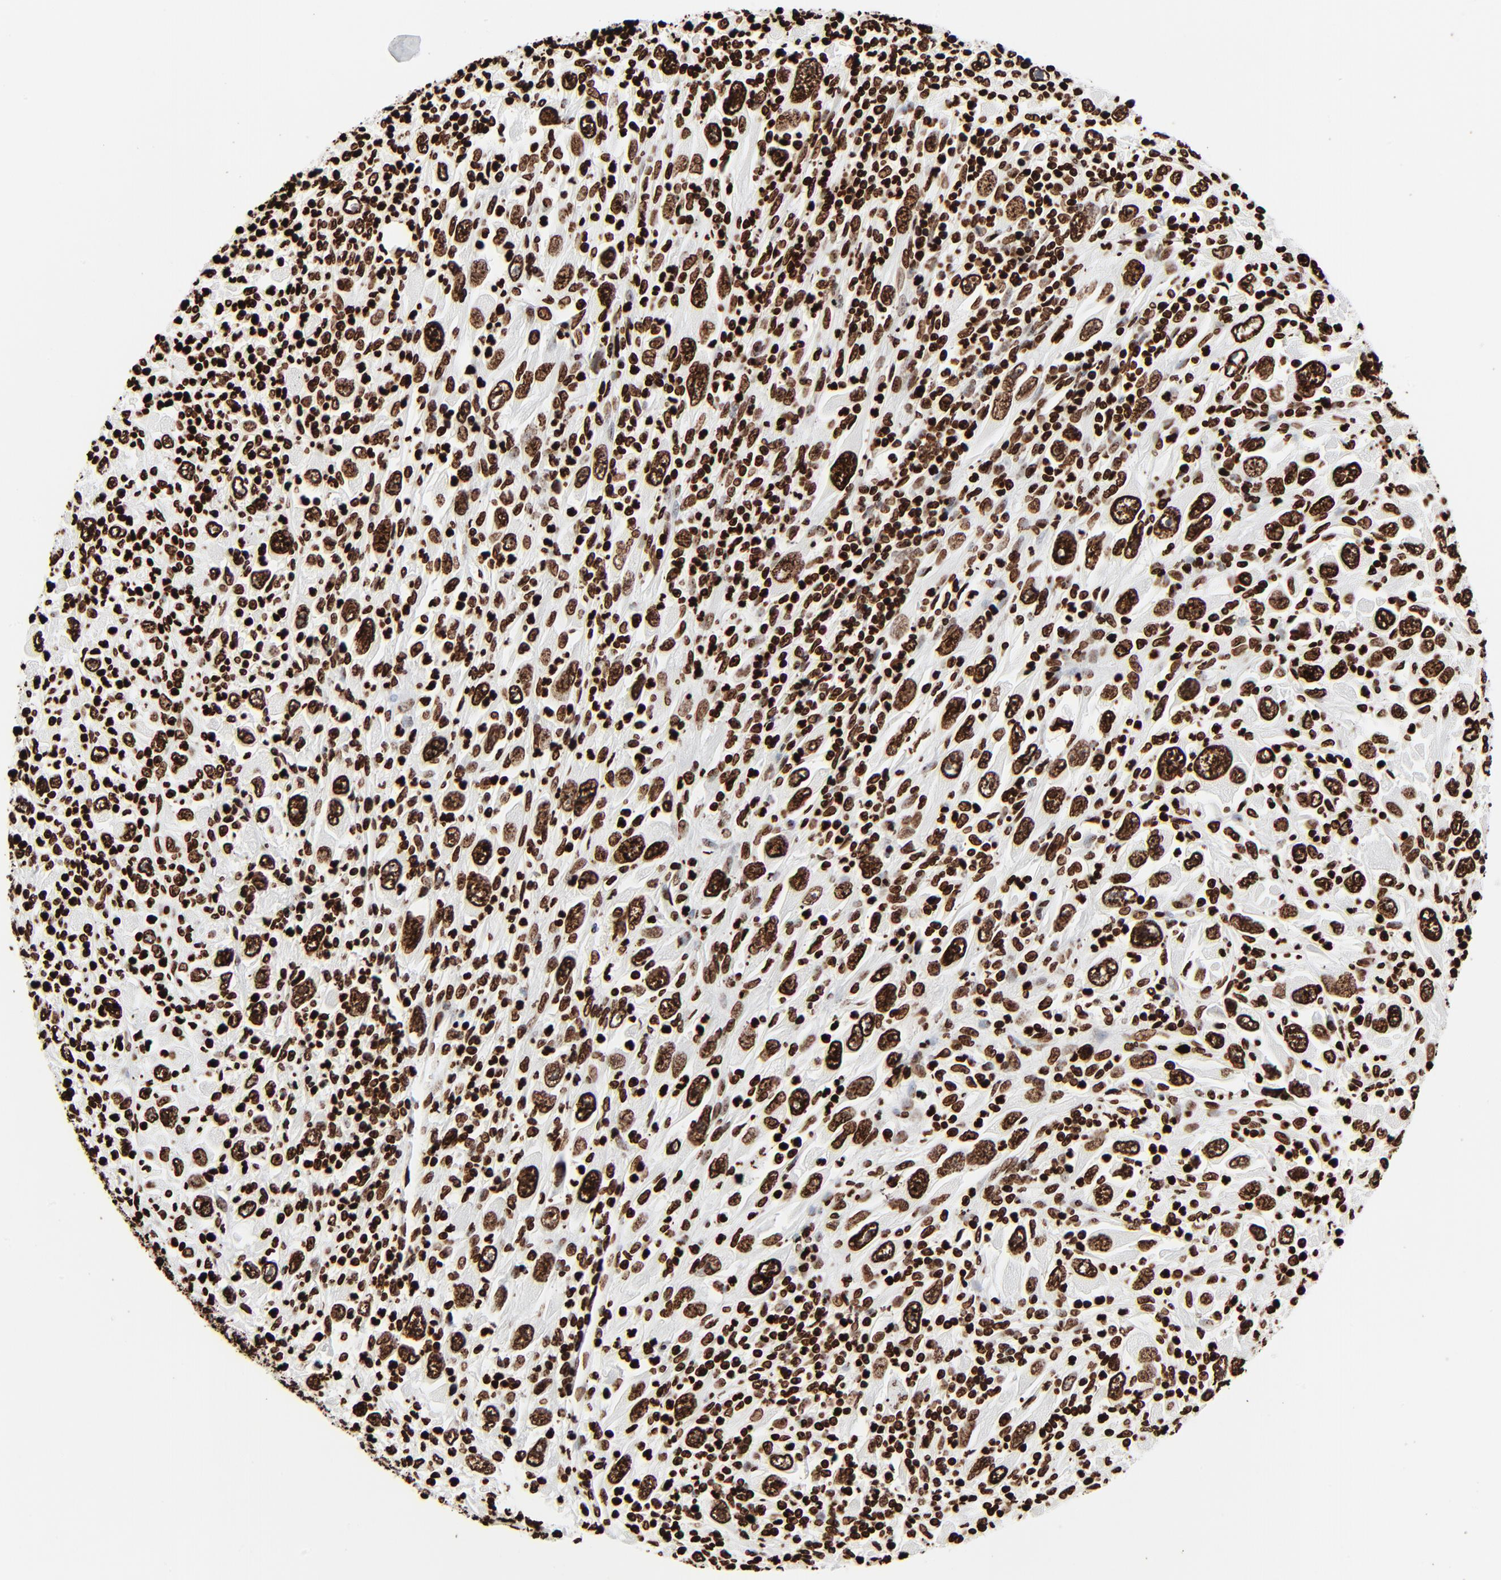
{"staining": {"intensity": "strong", "quantity": ">75%", "location": "nuclear"}, "tissue": "melanoma", "cell_type": "Tumor cells", "image_type": "cancer", "snomed": [{"axis": "morphology", "description": "Malignant melanoma, Metastatic site"}, {"axis": "topography", "description": "Skin"}], "caption": "A photomicrograph showing strong nuclear staining in about >75% of tumor cells in melanoma, as visualized by brown immunohistochemical staining.", "gene": "H3-4", "patient": {"sex": "female", "age": 56}}